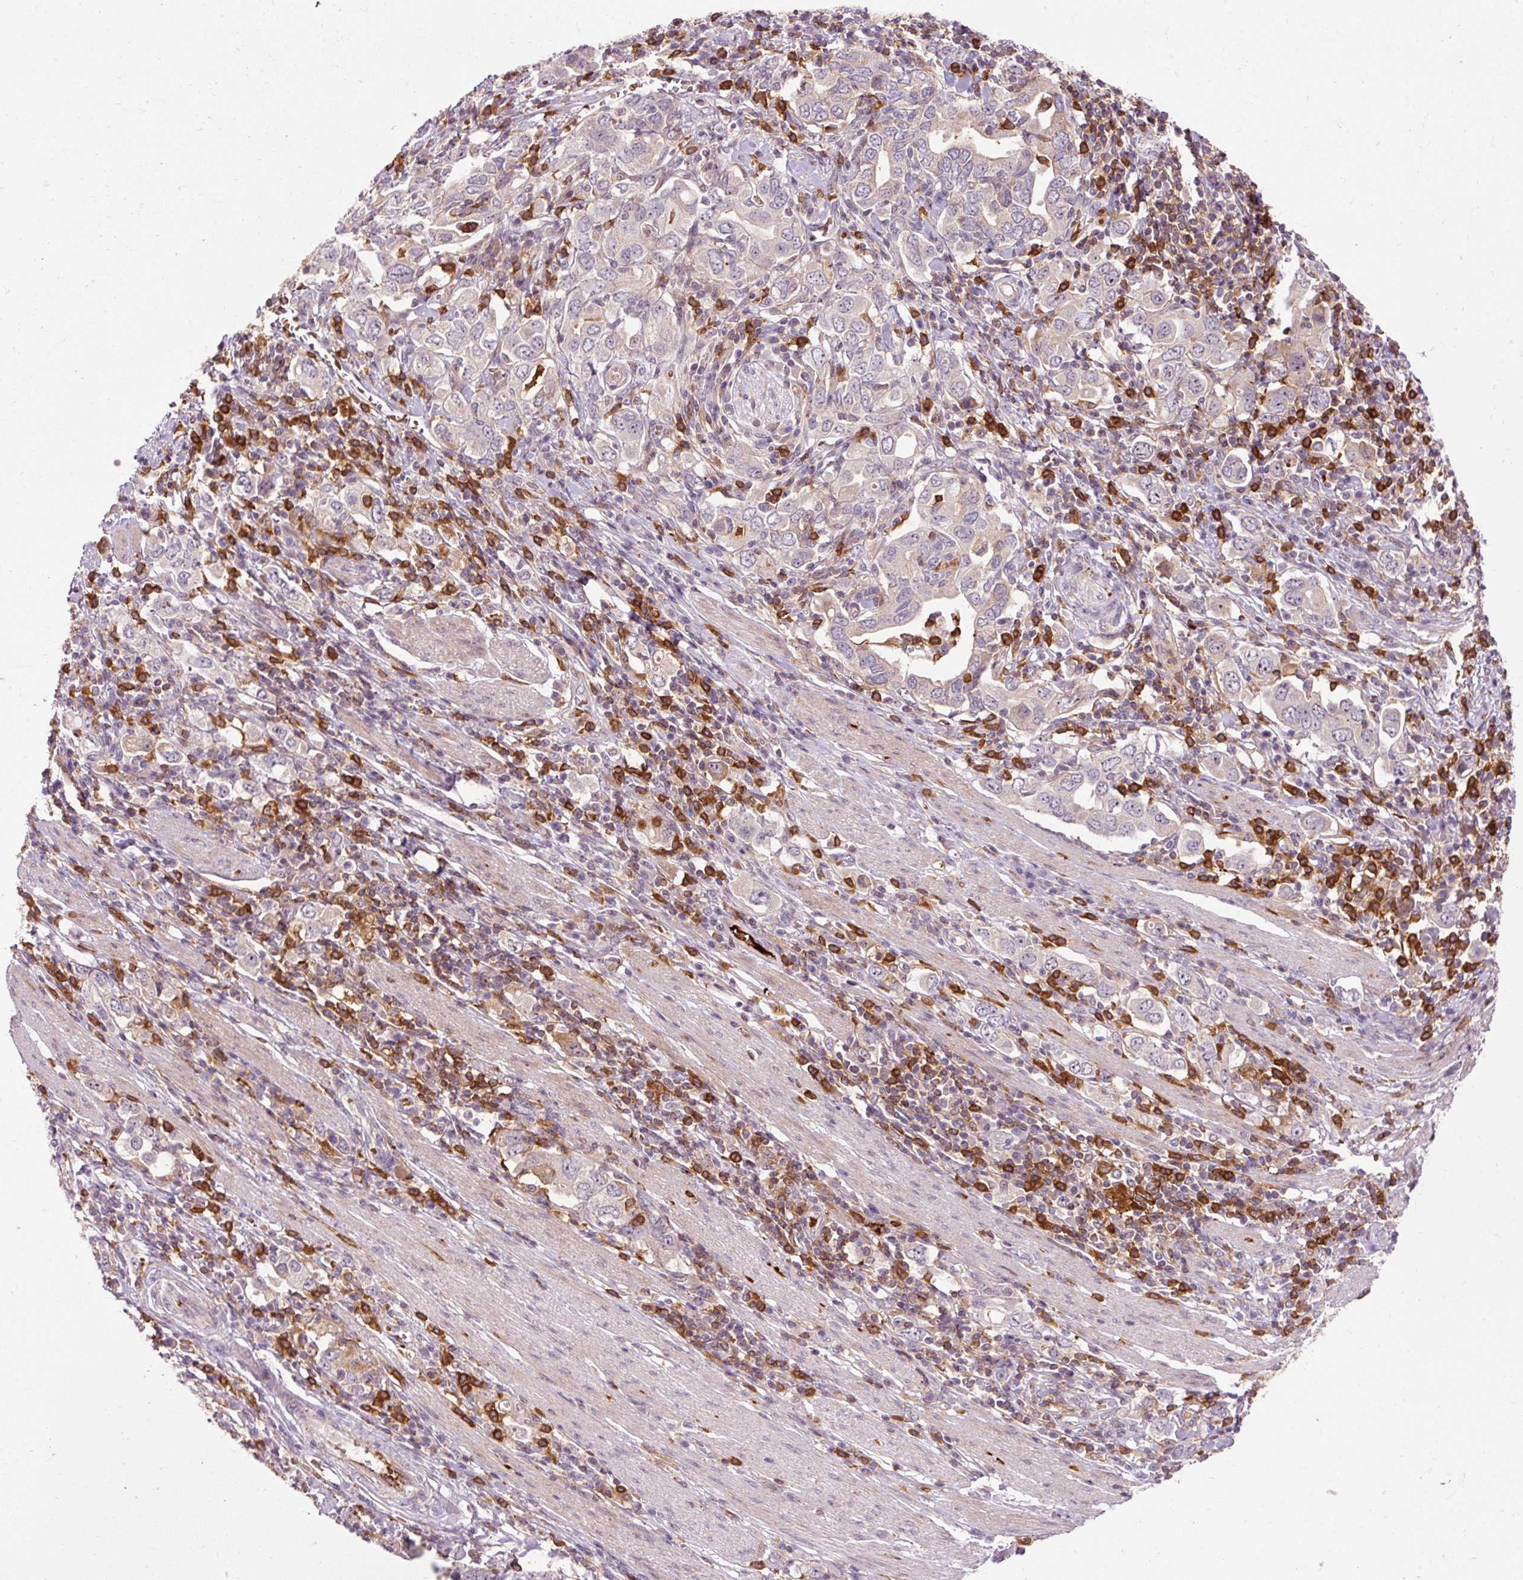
{"staining": {"intensity": "negative", "quantity": "none", "location": "none"}, "tissue": "stomach cancer", "cell_type": "Tumor cells", "image_type": "cancer", "snomed": [{"axis": "morphology", "description": "Adenocarcinoma, NOS"}, {"axis": "topography", "description": "Stomach, upper"}, {"axis": "topography", "description": "Stomach"}], "caption": "Stomach adenocarcinoma stained for a protein using IHC demonstrates no positivity tumor cells.", "gene": "CEBPZ", "patient": {"sex": "male", "age": 62}}